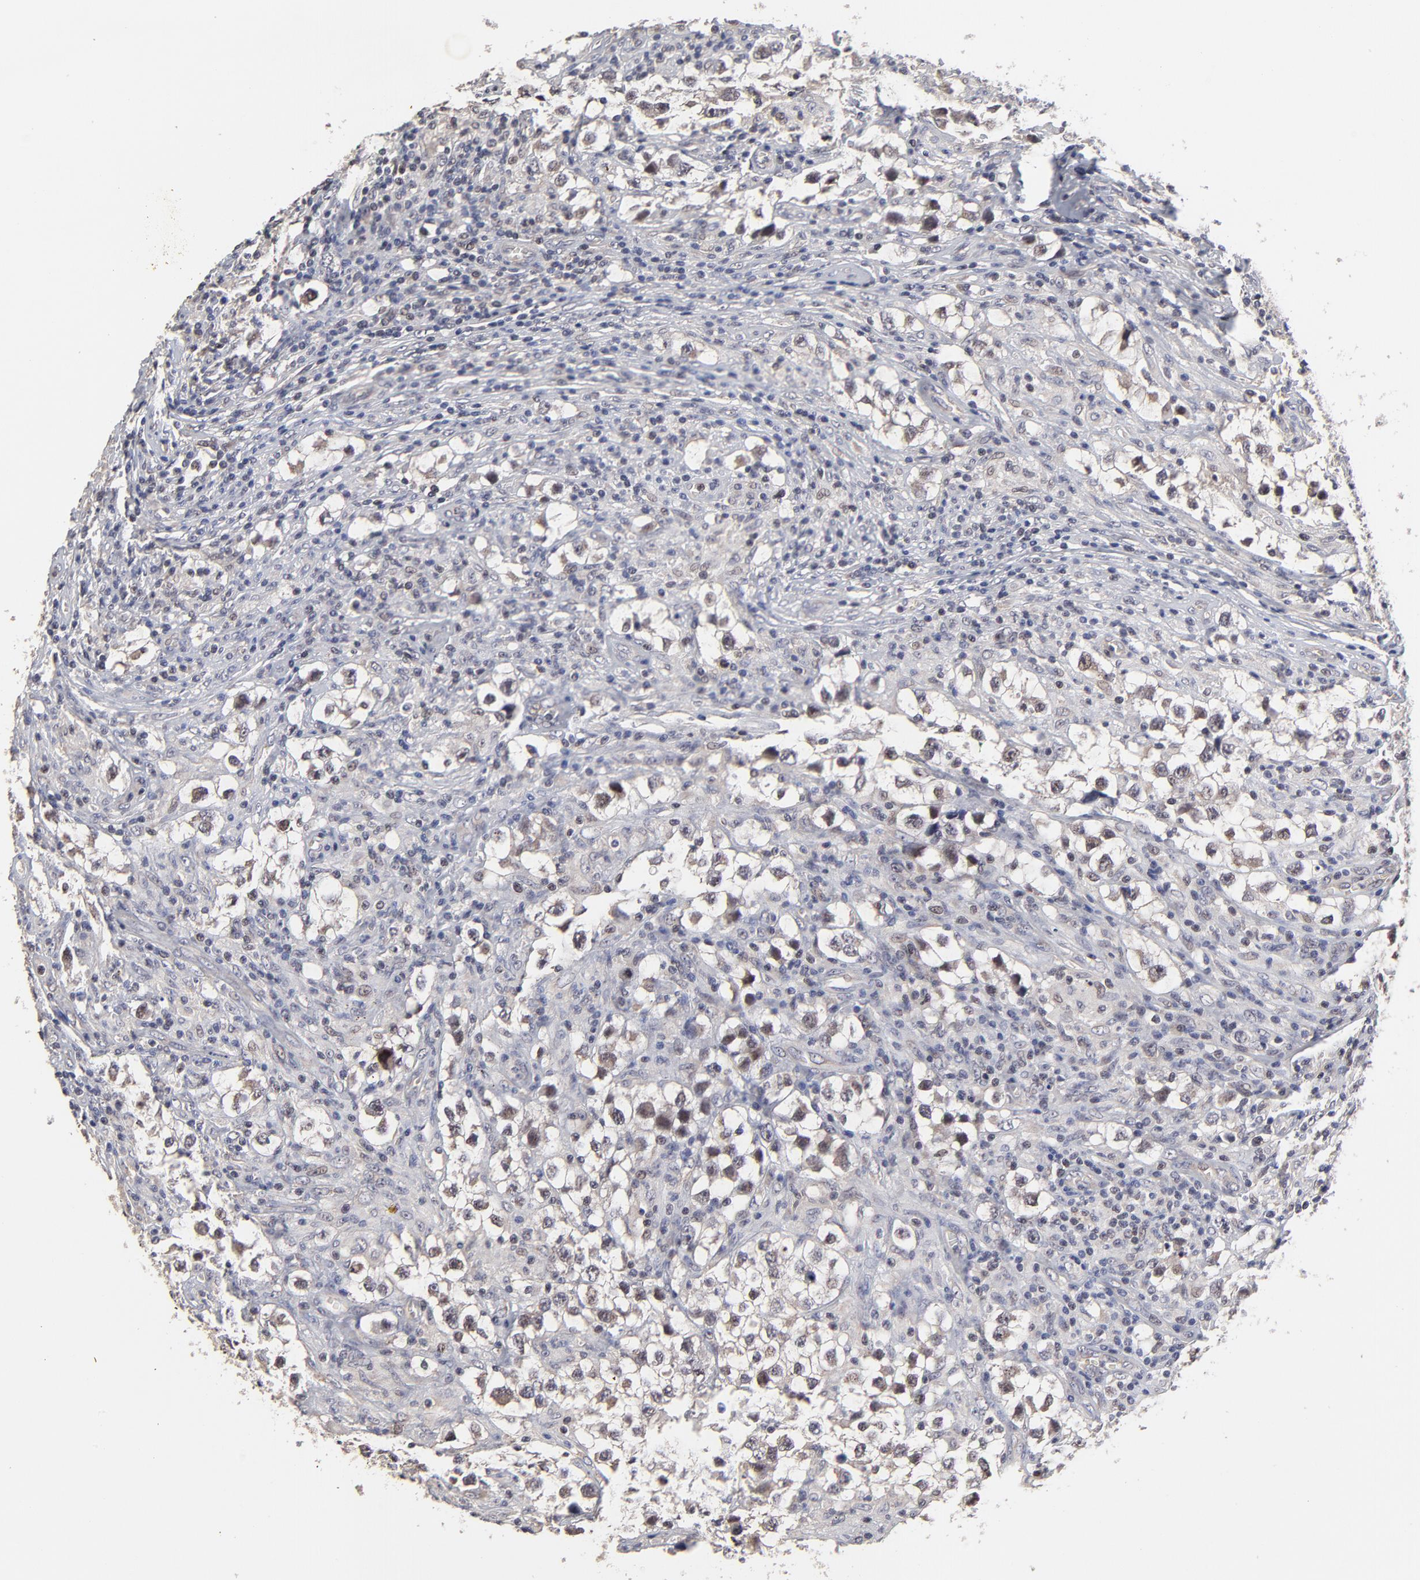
{"staining": {"intensity": "weak", "quantity": "25%-75%", "location": "nuclear"}, "tissue": "testis cancer", "cell_type": "Tumor cells", "image_type": "cancer", "snomed": [{"axis": "morphology", "description": "Seminoma, NOS"}, {"axis": "topography", "description": "Testis"}], "caption": "Tumor cells reveal weak nuclear staining in about 25%-75% of cells in seminoma (testis). Ihc stains the protein in brown and the nuclei are stained blue.", "gene": "FRMD8", "patient": {"sex": "male", "age": 32}}